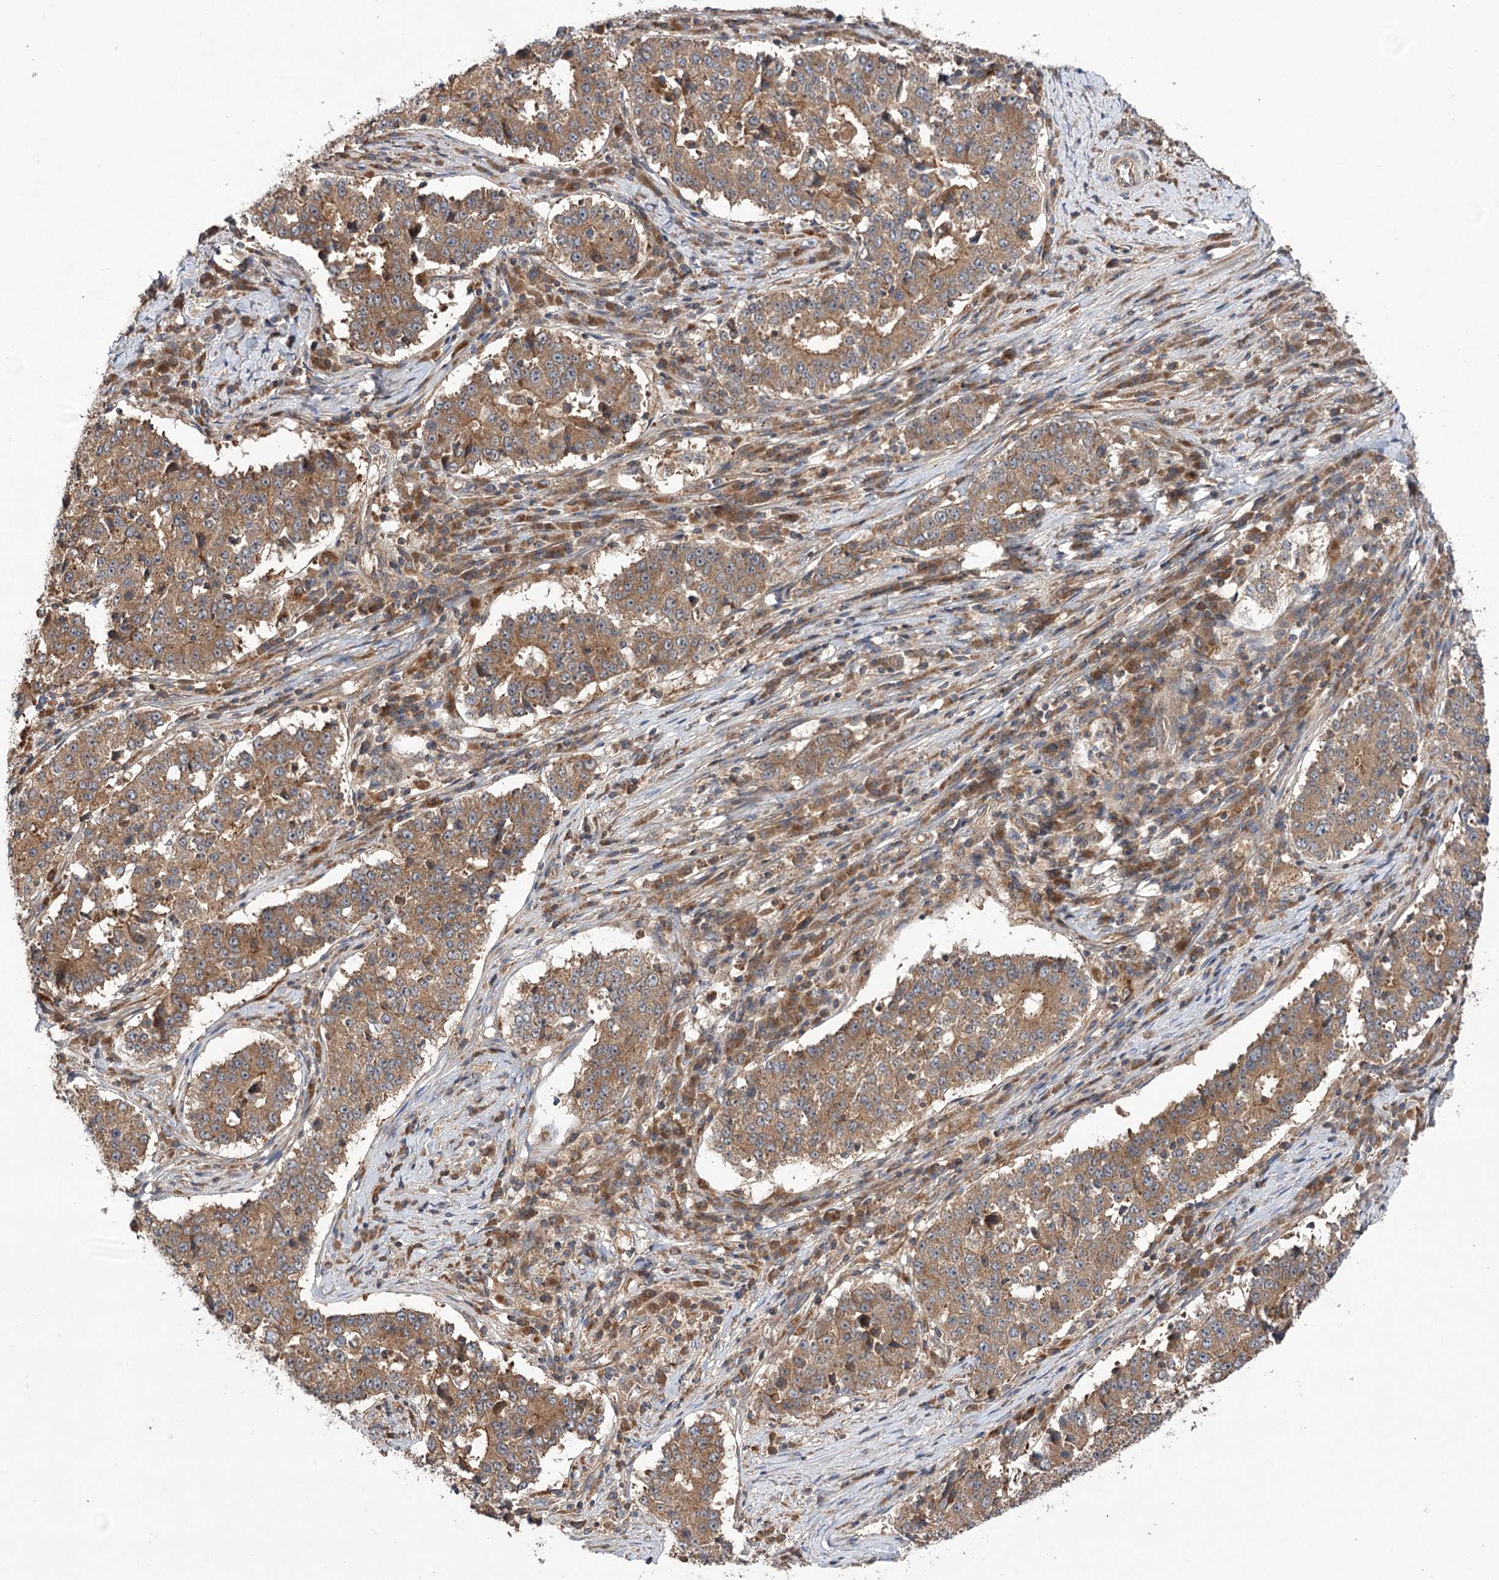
{"staining": {"intensity": "moderate", "quantity": ">75%", "location": "cytoplasmic/membranous"}, "tissue": "stomach cancer", "cell_type": "Tumor cells", "image_type": "cancer", "snomed": [{"axis": "morphology", "description": "Adenocarcinoma, NOS"}, {"axis": "topography", "description": "Stomach"}], "caption": "There is medium levels of moderate cytoplasmic/membranous staining in tumor cells of stomach cancer (adenocarcinoma), as demonstrated by immunohistochemical staining (brown color).", "gene": "VPS37B", "patient": {"sex": "male", "age": 59}}